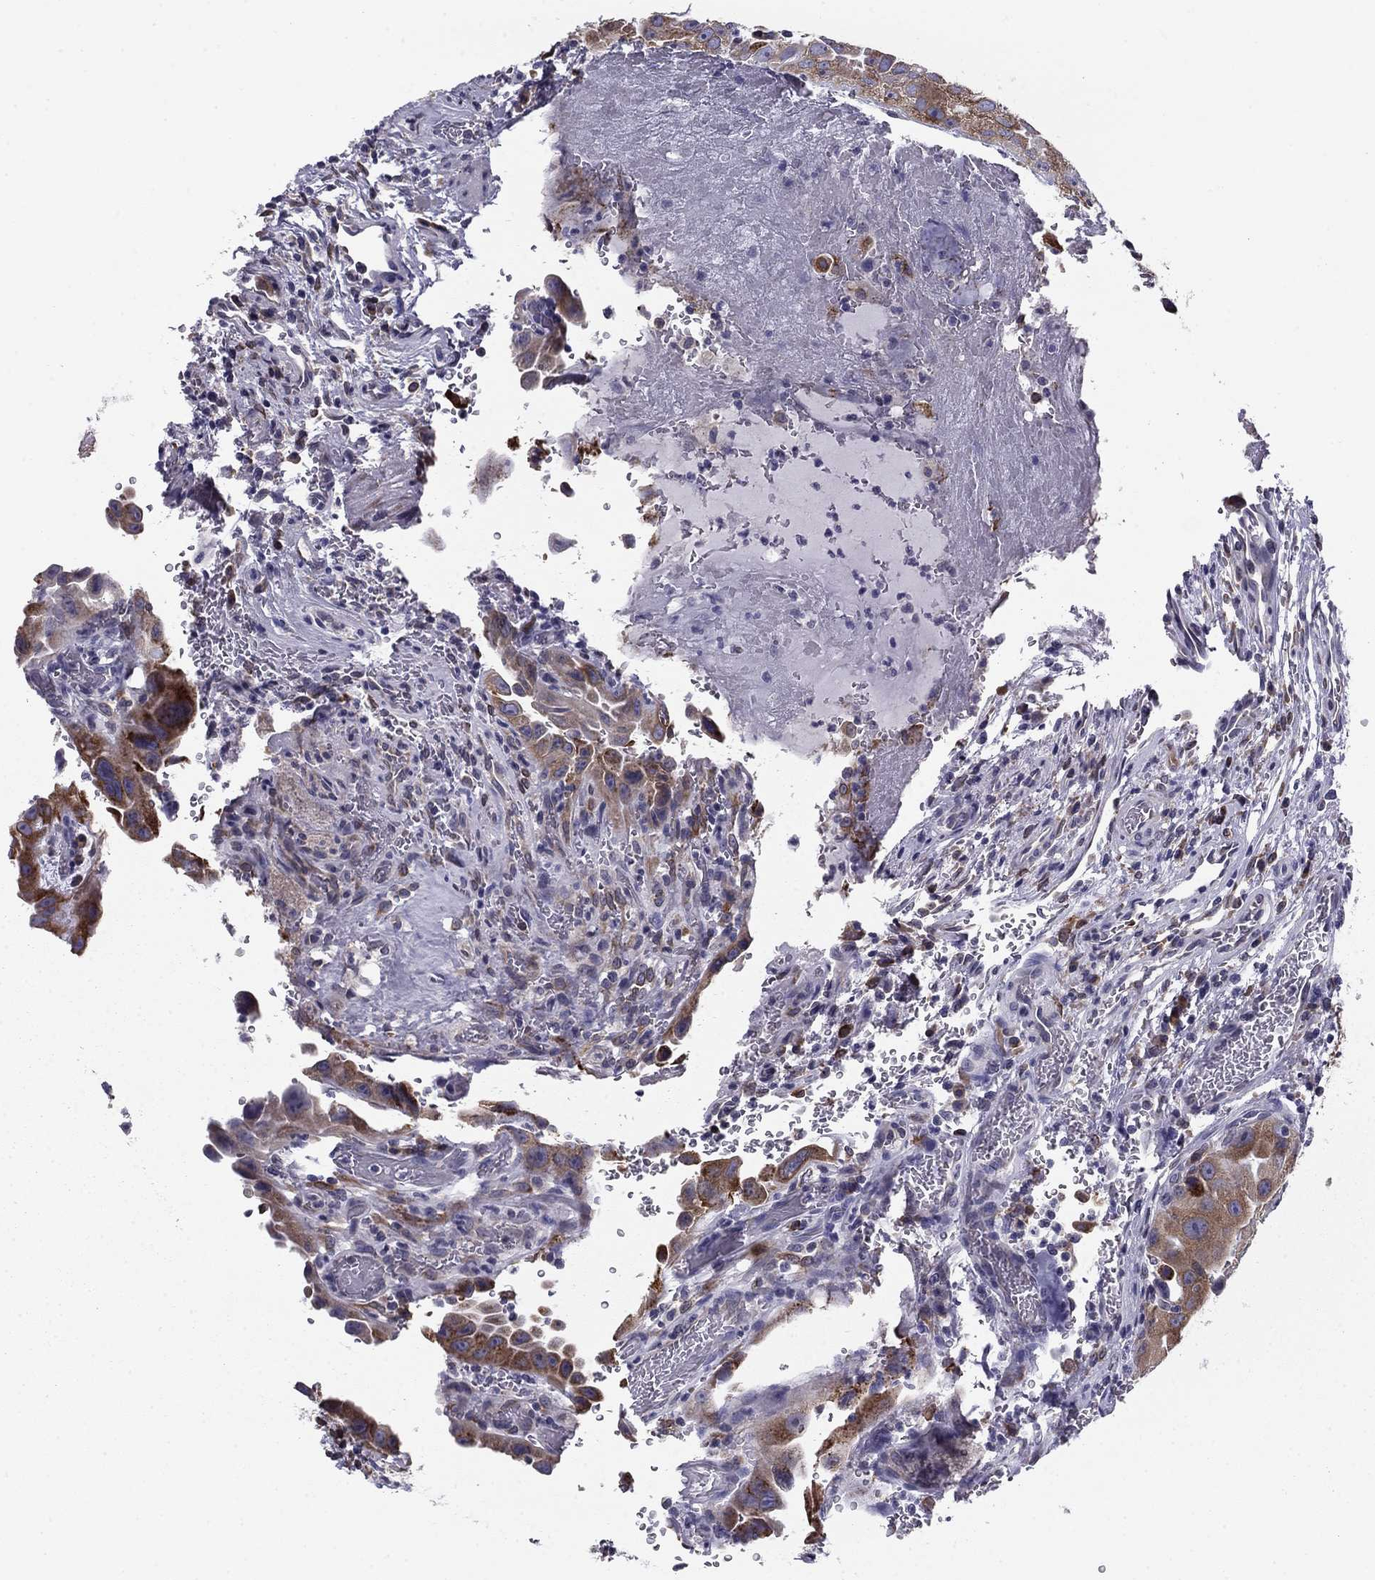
{"staining": {"intensity": "moderate", "quantity": "25%-75%", "location": "cytoplasmic/membranous"}, "tissue": "urothelial cancer", "cell_type": "Tumor cells", "image_type": "cancer", "snomed": [{"axis": "morphology", "description": "Urothelial carcinoma, High grade"}, {"axis": "topography", "description": "Urinary bladder"}], "caption": "The micrograph reveals immunohistochemical staining of high-grade urothelial carcinoma. There is moderate cytoplasmic/membranous expression is seen in about 25%-75% of tumor cells.", "gene": "TMED3", "patient": {"sex": "female", "age": 41}}